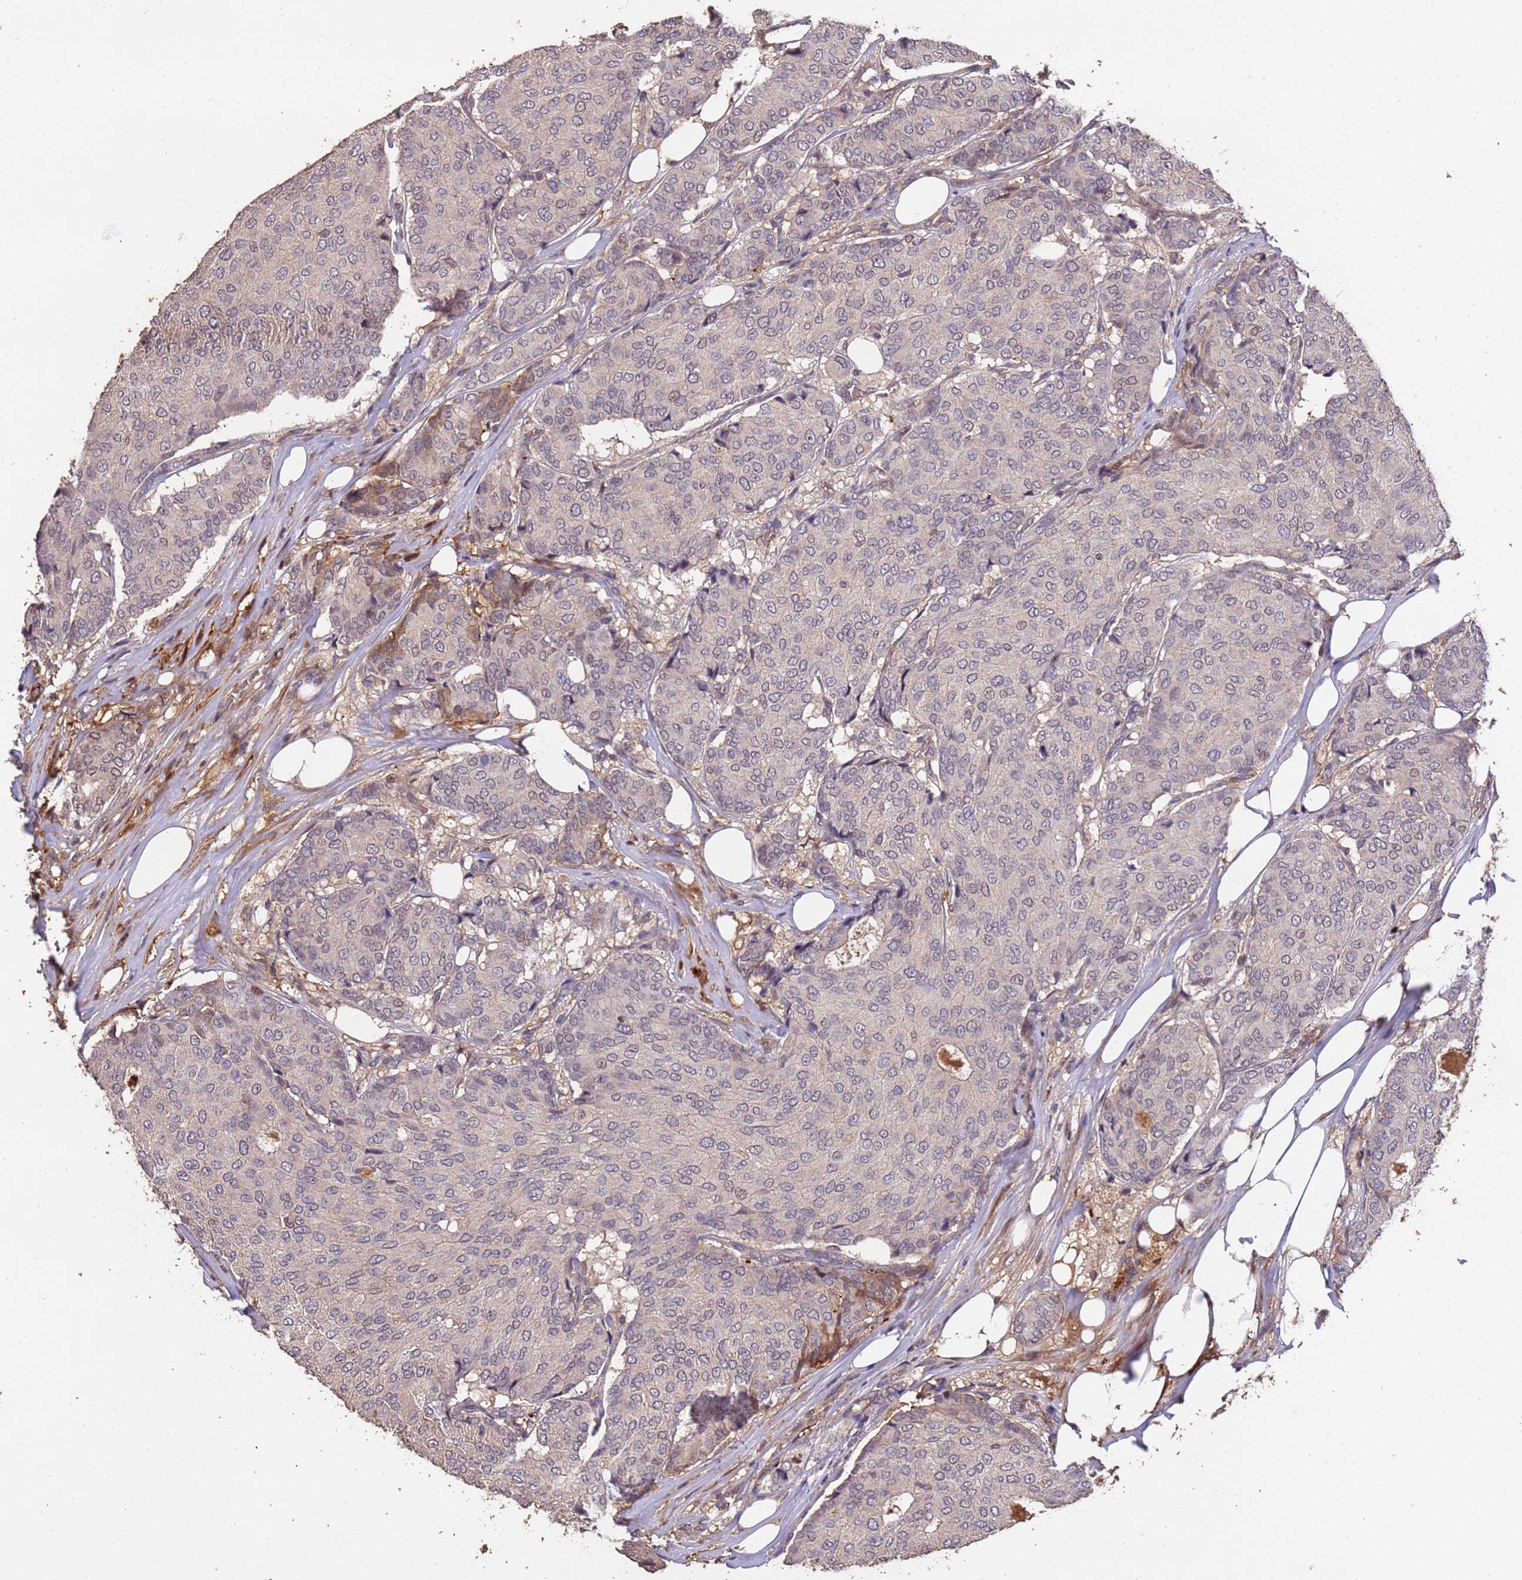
{"staining": {"intensity": "negative", "quantity": "none", "location": "none"}, "tissue": "breast cancer", "cell_type": "Tumor cells", "image_type": "cancer", "snomed": [{"axis": "morphology", "description": "Duct carcinoma"}, {"axis": "topography", "description": "Breast"}], "caption": "The micrograph exhibits no significant expression in tumor cells of breast cancer (infiltrating ductal carcinoma).", "gene": "CCDC184", "patient": {"sex": "female", "age": 75}}